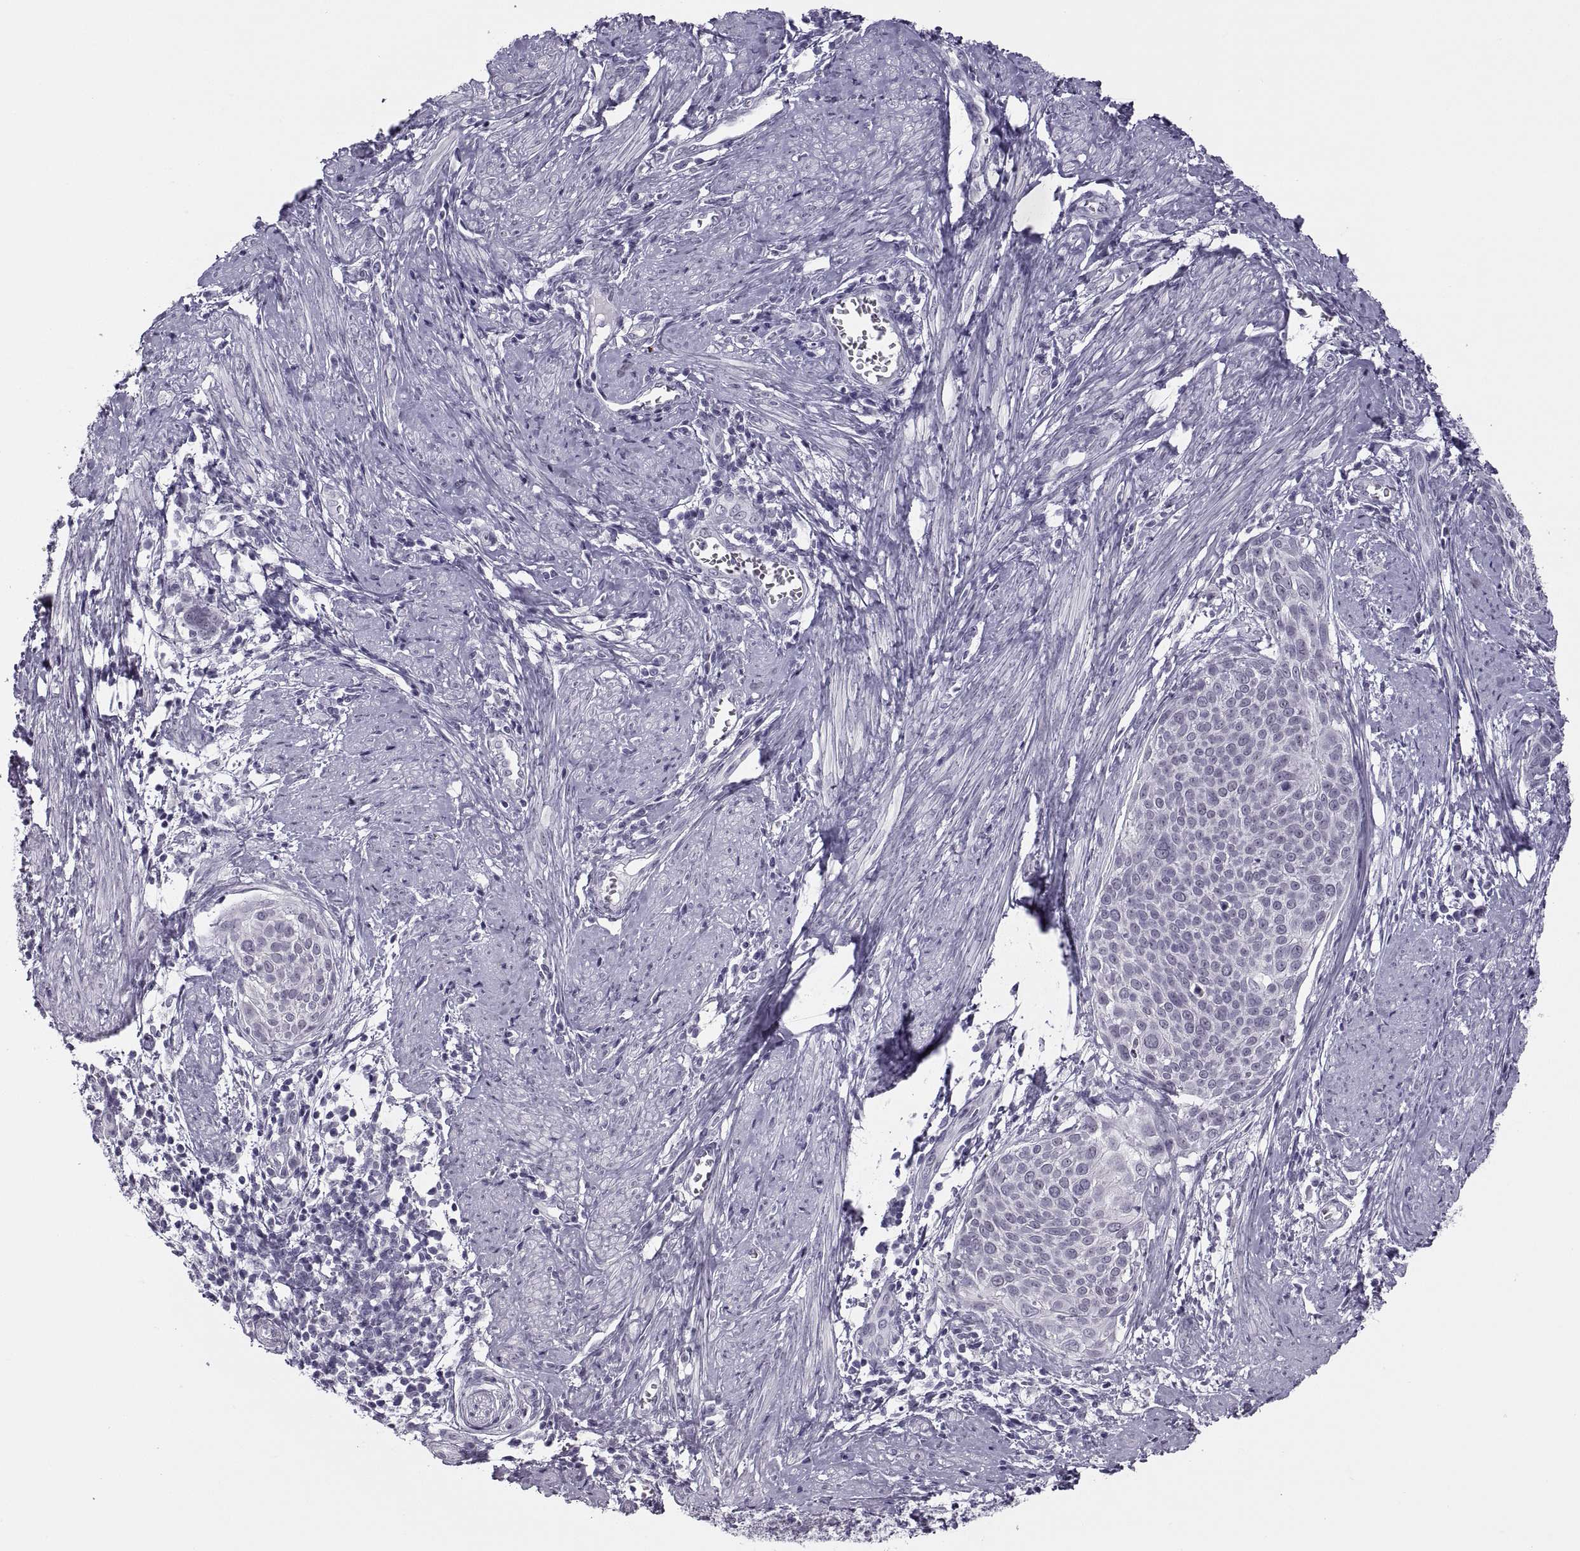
{"staining": {"intensity": "negative", "quantity": "none", "location": "none"}, "tissue": "cervical cancer", "cell_type": "Tumor cells", "image_type": "cancer", "snomed": [{"axis": "morphology", "description": "Squamous cell carcinoma, NOS"}, {"axis": "topography", "description": "Cervix"}], "caption": "A high-resolution histopathology image shows immunohistochemistry staining of cervical cancer, which displays no significant staining in tumor cells.", "gene": "TBC1D3G", "patient": {"sex": "female", "age": 39}}